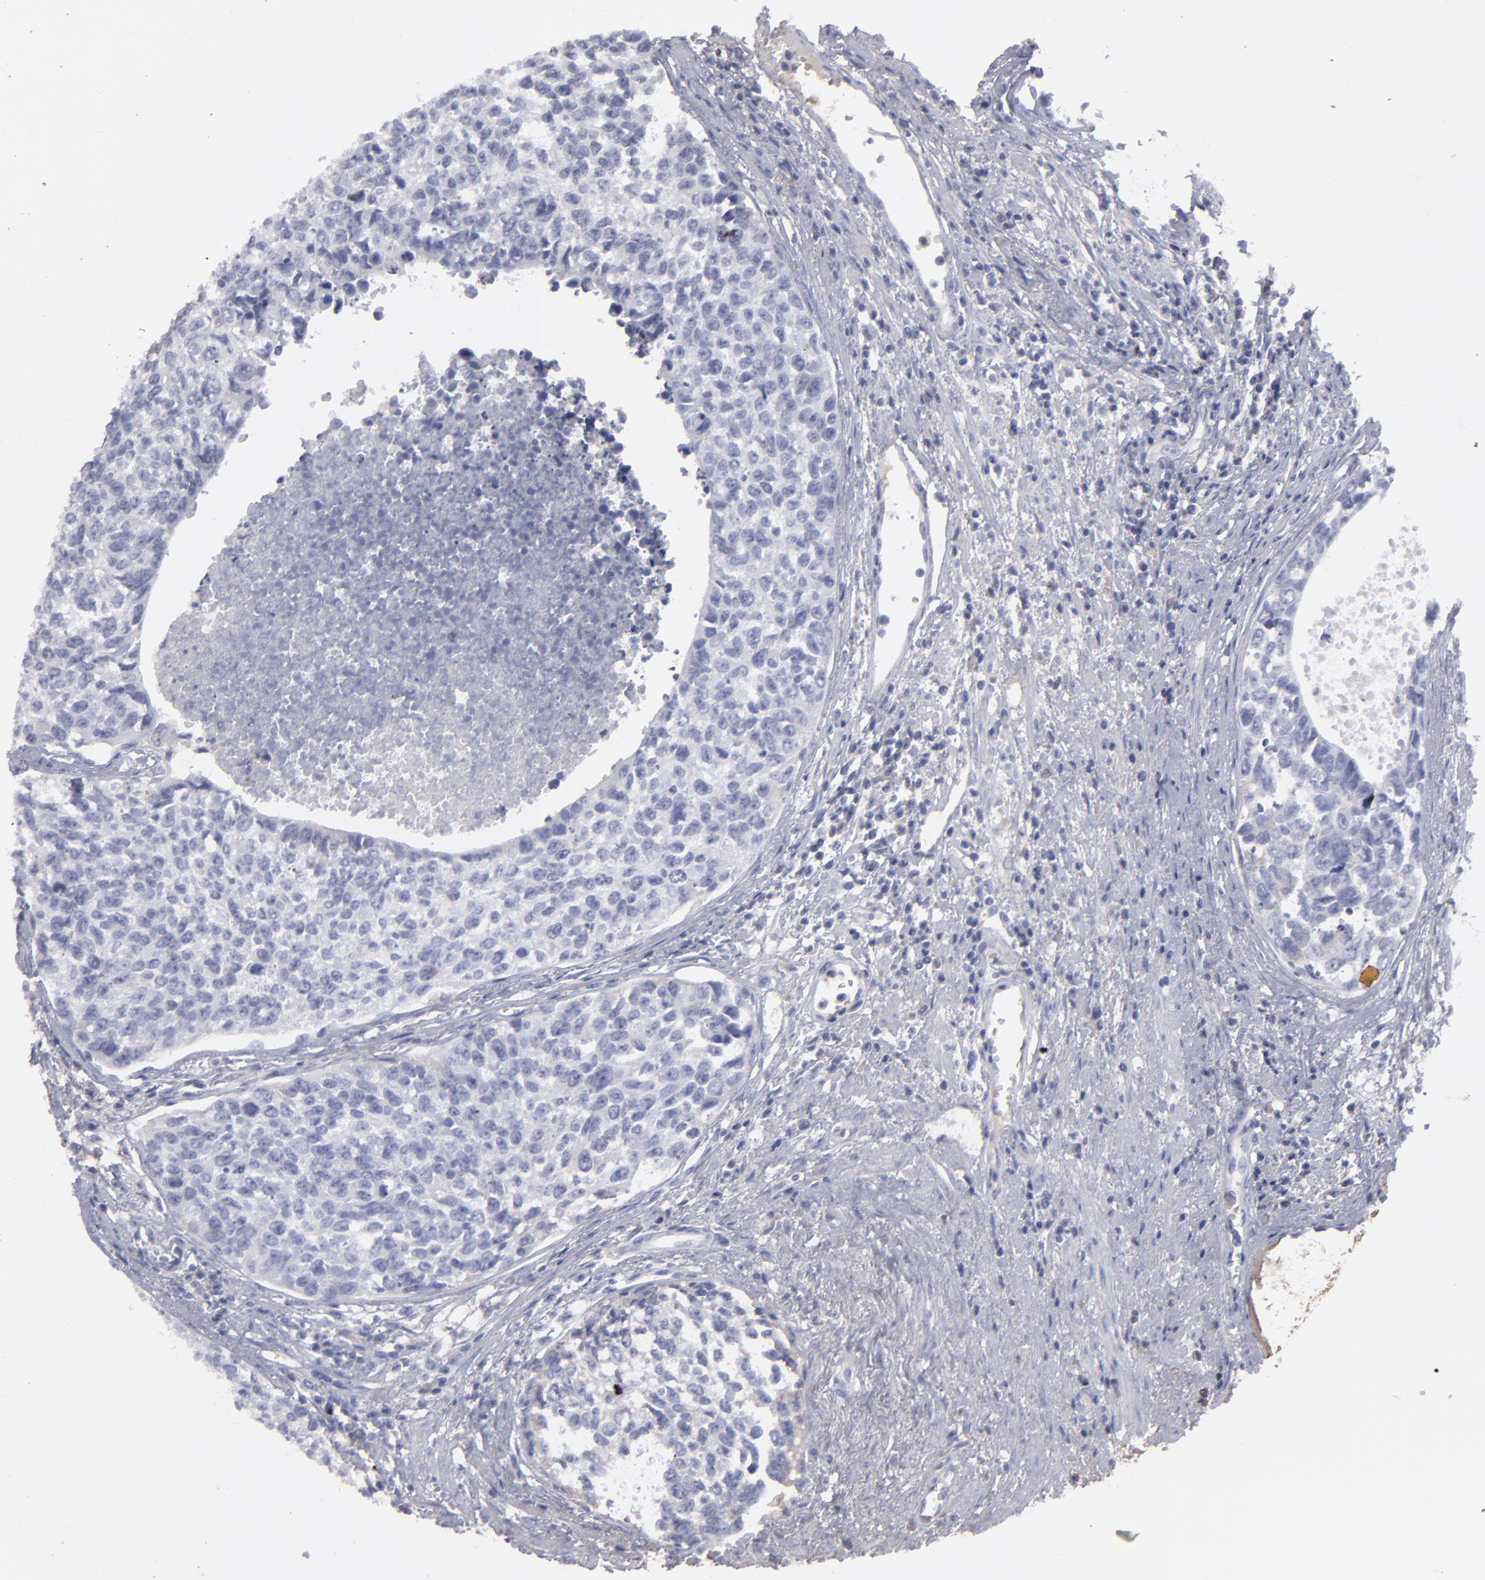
{"staining": {"intensity": "negative", "quantity": "none", "location": "none"}, "tissue": "urothelial cancer", "cell_type": "Tumor cells", "image_type": "cancer", "snomed": [{"axis": "morphology", "description": "Urothelial carcinoma, High grade"}, {"axis": "topography", "description": "Urinary bladder"}], "caption": "Human urothelial cancer stained for a protein using immunohistochemistry (IHC) reveals no positivity in tumor cells.", "gene": "SEMA3G", "patient": {"sex": "male", "age": 81}}